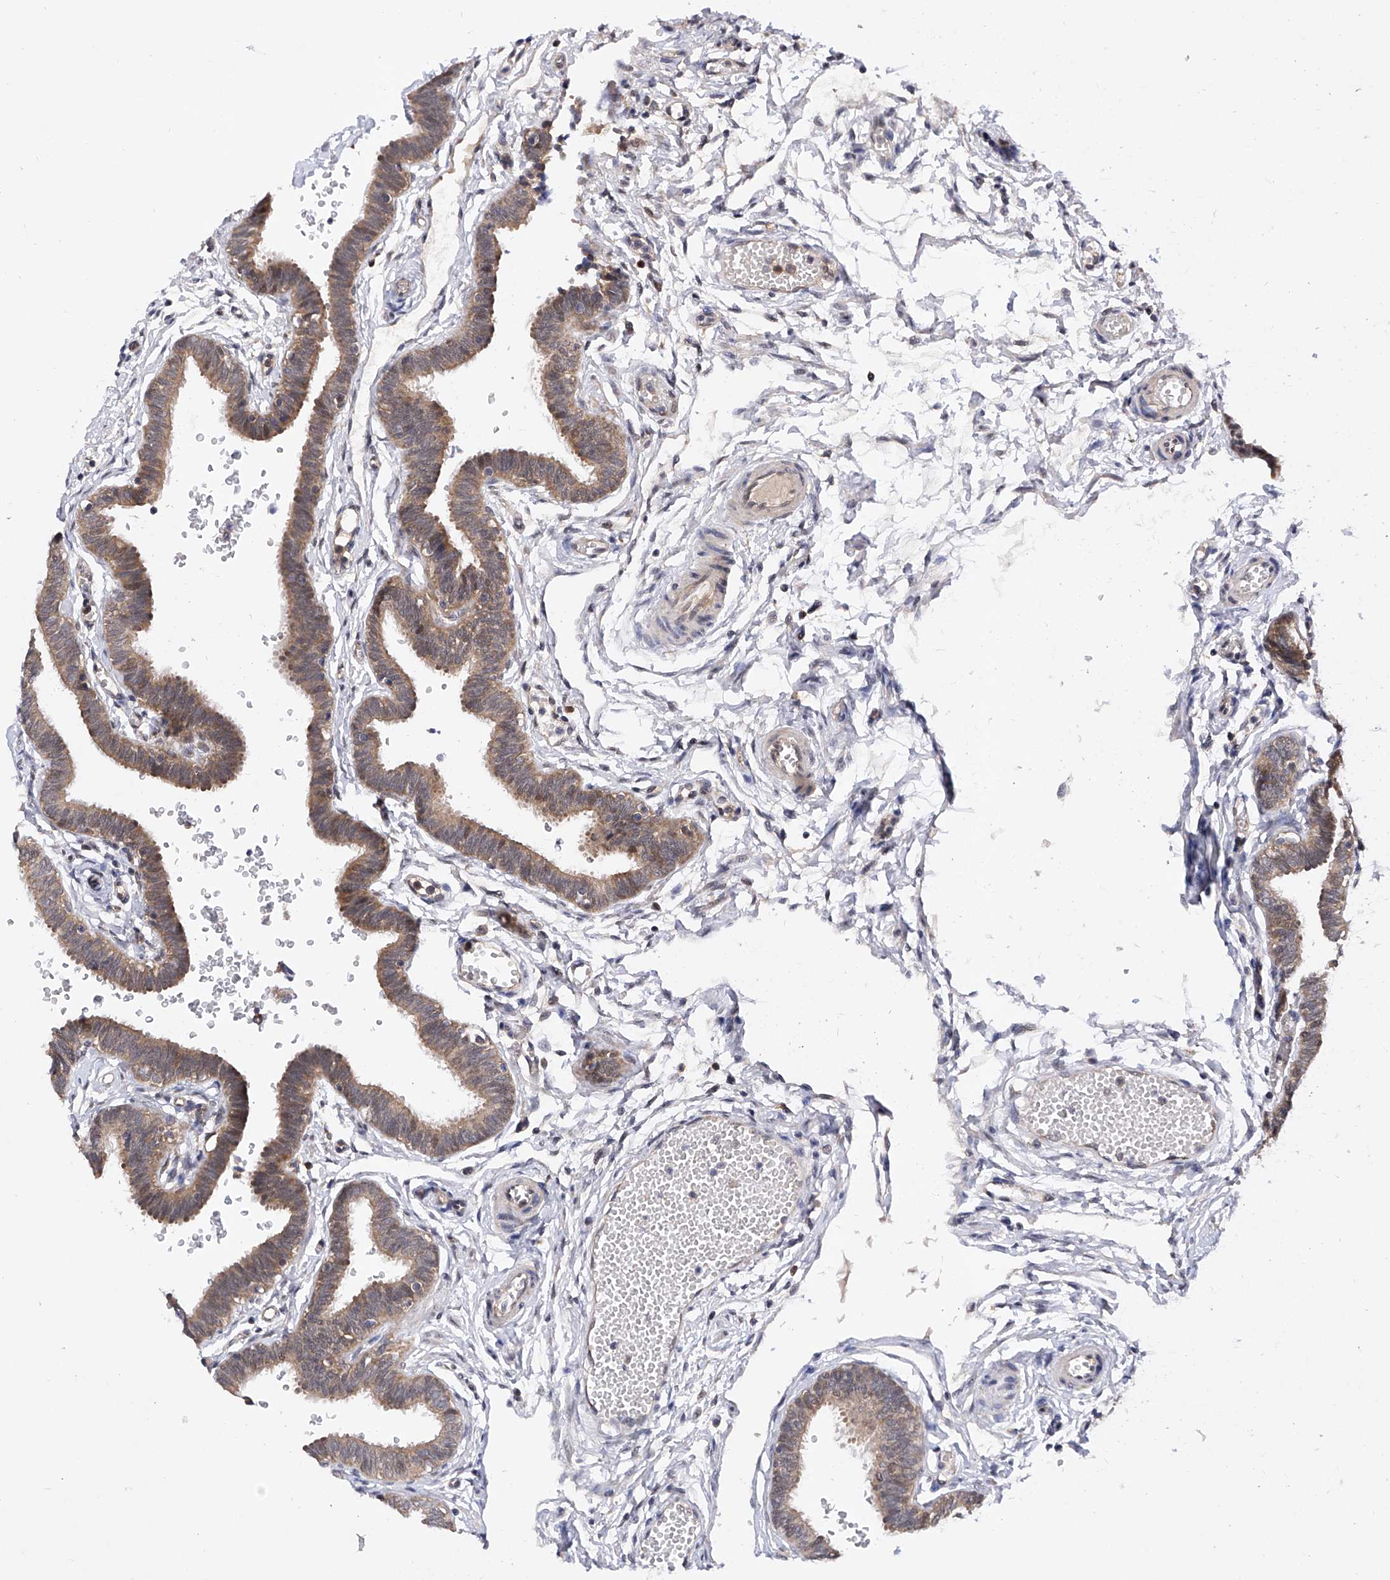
{"staining": {"intensity": "moderate", "quantity": ">75%", "location": "cytoplasmic/membranous"}, "tissue": "fallopian tube", "cell_type": "Glandular cells", "image_type": "normal", "snomed": [{"axis": "morphology", "description": "Normal tissue, NOS"}, {"axis": "topography", "description": "Fallopian tube"}, {"axis": "topography", "description": "Ovary"}], "caption": "Immunohistochemical staining of normal human fallopian tube exhibits moderate cytoplasmic/membranous protein staining in about >75% of glandular cells. Nuclei are stained in blue.", "gene": "USP45", "patient": {"sex": "female", "age": 23}}